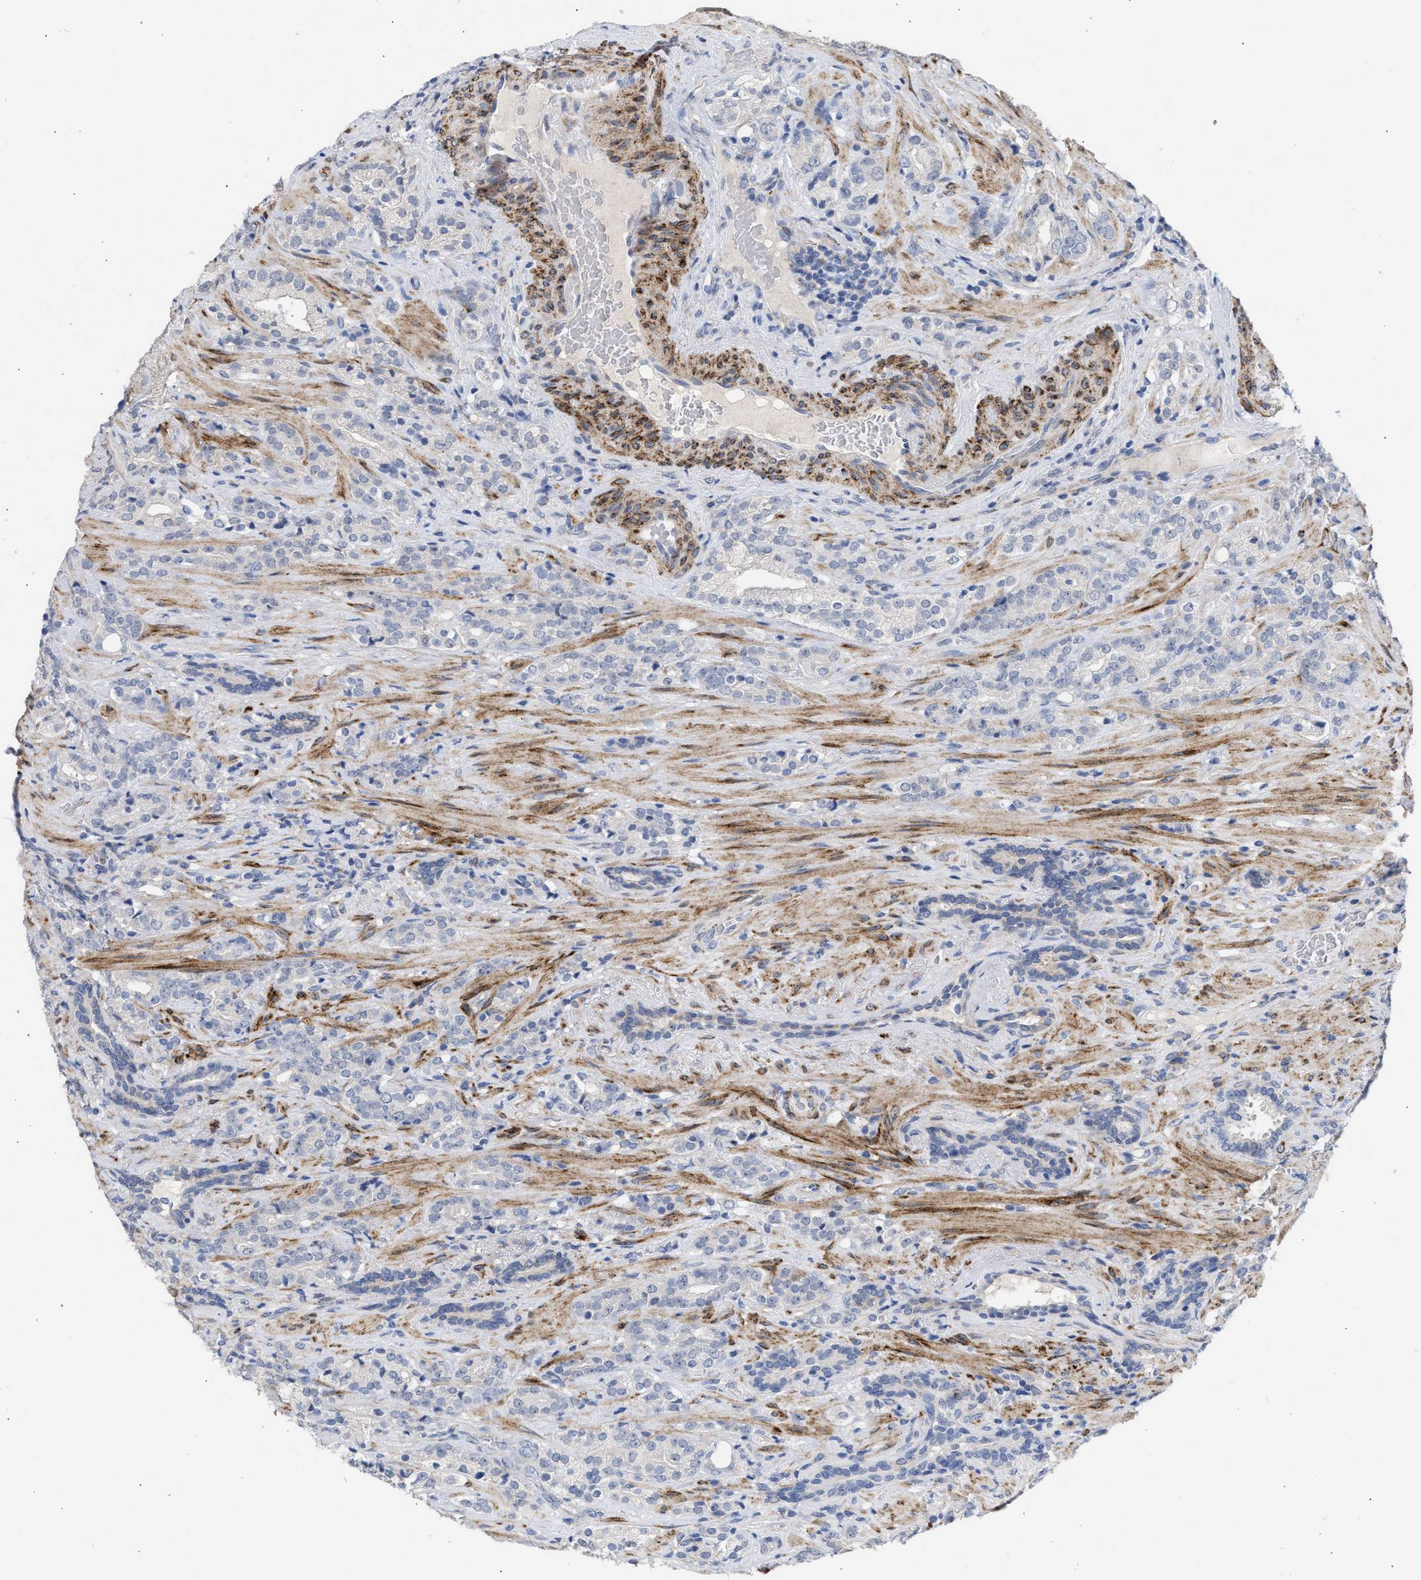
{"staining": {"intensity": "negative", "quantity": "none", "location": "none"}, "tissue": "prostate cancer", "cell_type": "Tumor cells", "image_type": "cancer", "snomed": [{"axis": "morphology", "description": "Adenocarcinoma, High grade"}, {"axis": "topography", "description": "Prostate"}], "caption": "Immunohistochemistry (IHC) image of prostate high-grade adenocarcinoma stained for a protein (brown), which demonstrates no staining in tumor cells.", "gene": "SELENOM", "patient": {"sex": "male", "age": 71}}